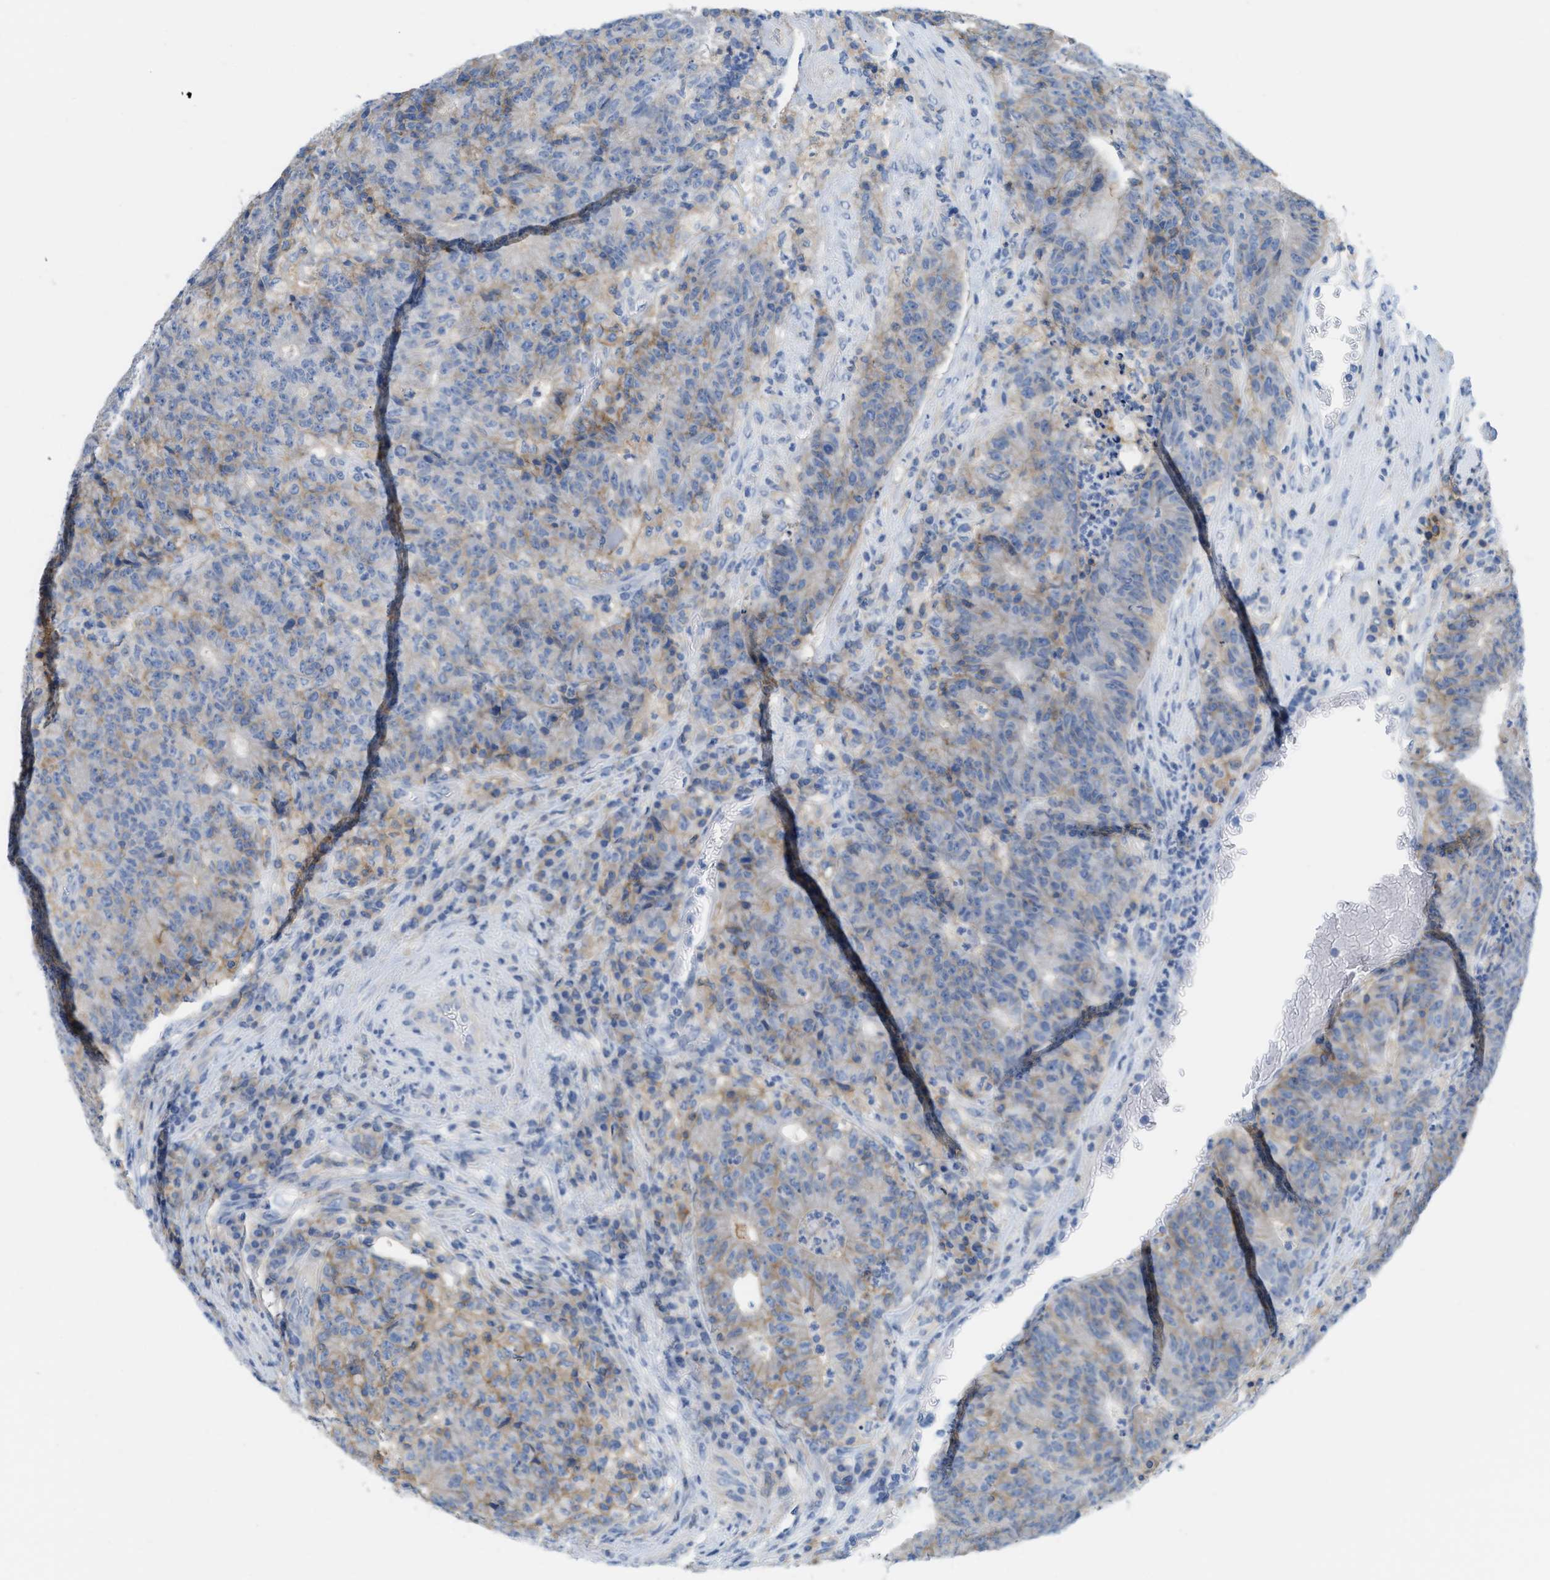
{"staining": {"intensity": "weak", "quantity": "25%-75%", "location": "cytoplasmic/membranous"}, "tissue": "colorectal cancer", "cell_type": "Tumor cells", "image_type": "cancer", "snomed": [{"axis": "morphology", "description": "Normal tissue, NOS"}, {"axis": "morphology", "description": "Adenocarcinoma, NOS"}, {"axis": "topography", "description": "Colon"}], "caption": "Immunohistochemical staining of human adenocarcinoma (colorectal) shows low levels of weak cytoplasmic/membranous protein expression in about 25%-75% of tumor cells.", "gene": "SLC3A2", "patient": {"sex": "female", "age": 75}}